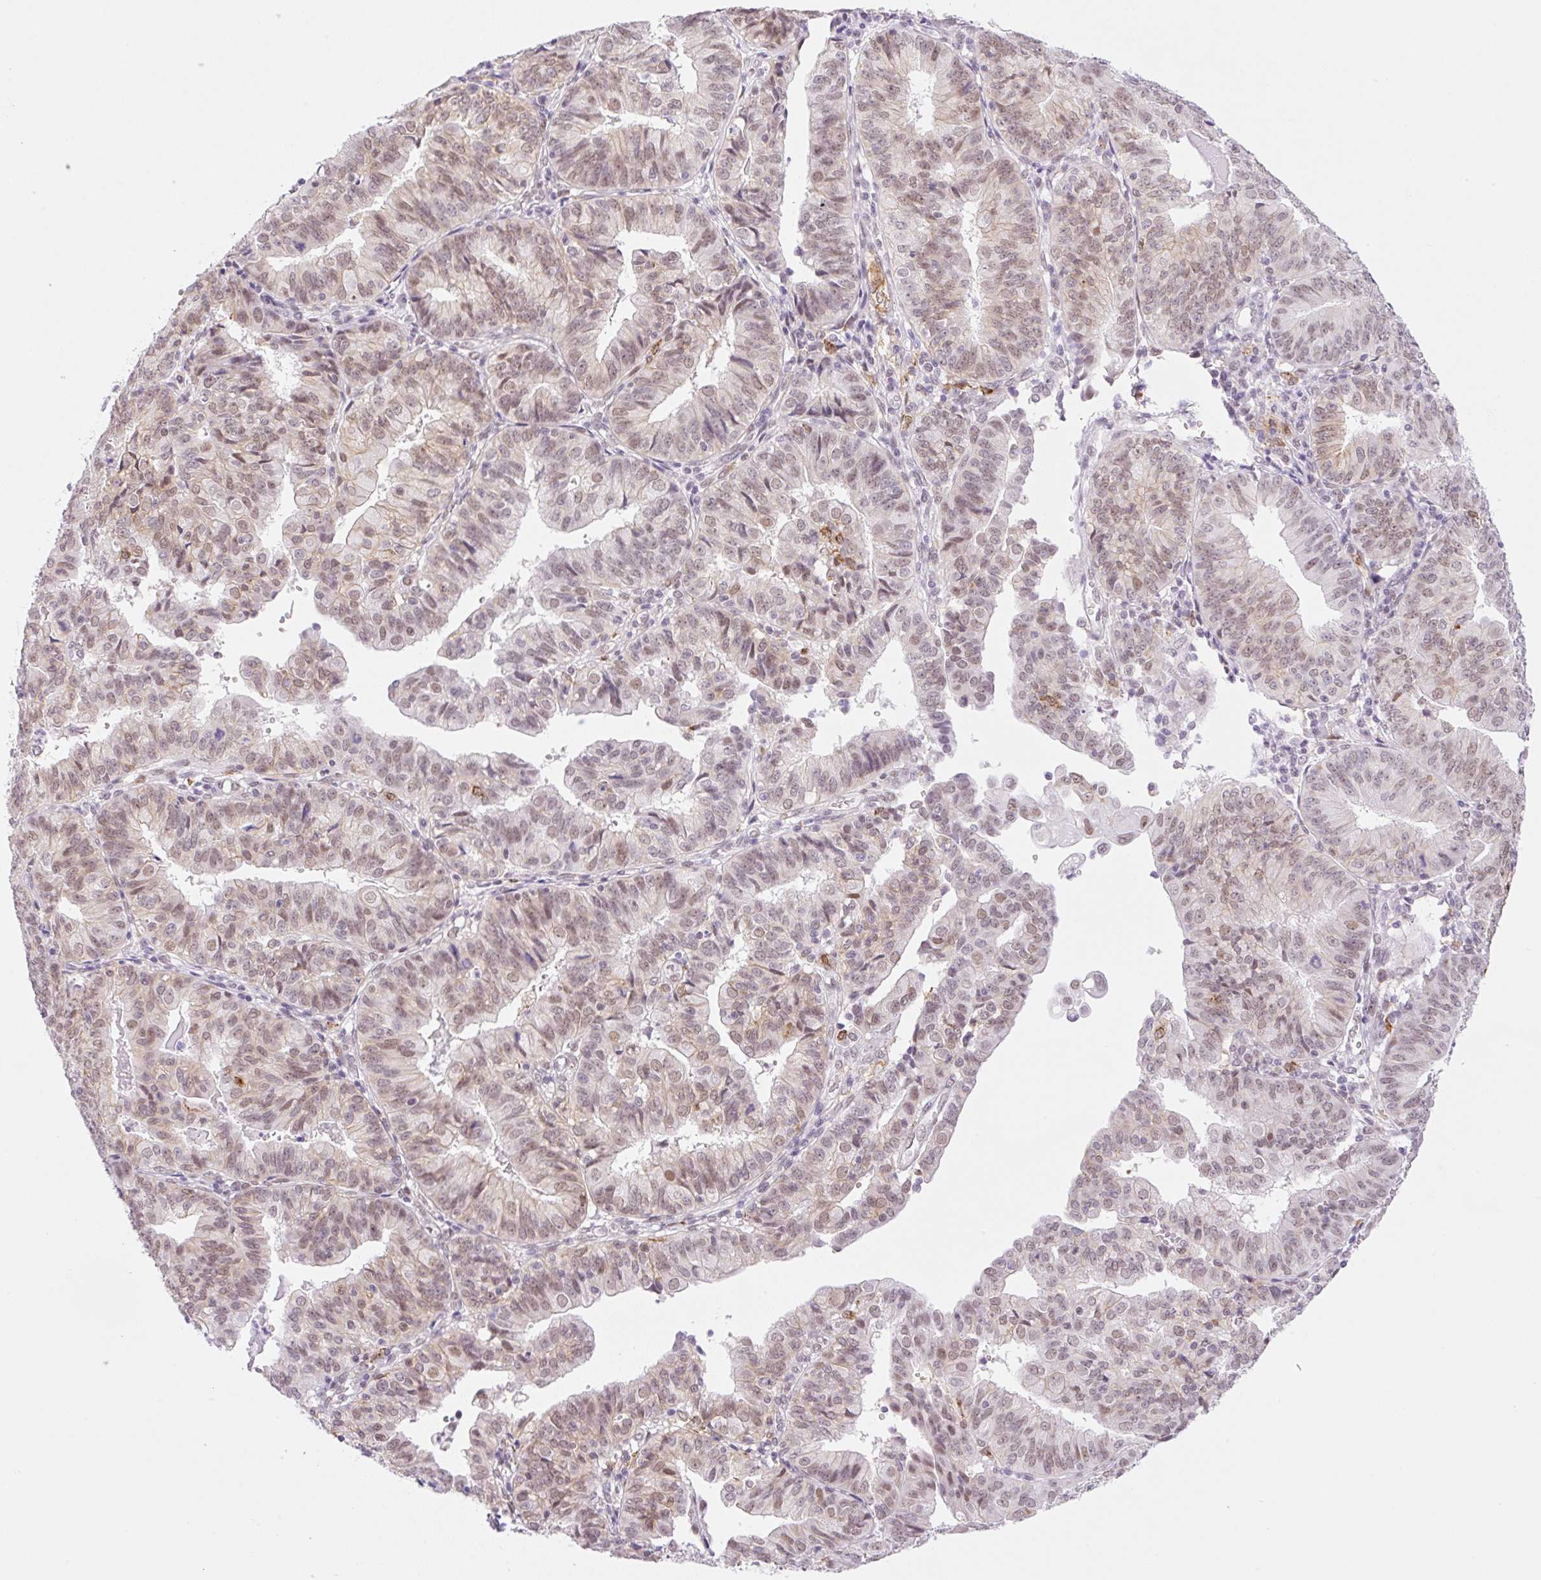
{"staining": {"intensity": "weak", "quantity": ">75%", "location": "cytoplasmic/membranous,nuclear"}, "tissue": "endometrial cancer", "cell_type": "Tumor cells", "image_type": "cancer", "snomed": [{"axis": "morphology", "description": "Adenocarcinoma, NOS"}, {"axis": "topography", "description": "Endometrium"}], "caption": "The image demonstrates a brown stain indicating the presence of a protein in the cytoplasmic/membranous and nuclear of tumor cells in adenocarcinoma (endometrial). The protein of interest is stained brown, and the nuclei are stained in blue (DAB IHC with brightfield microscopy, high magnification).", "gene": "PALM3", "patient": {"sex": "female", "age": 56}}